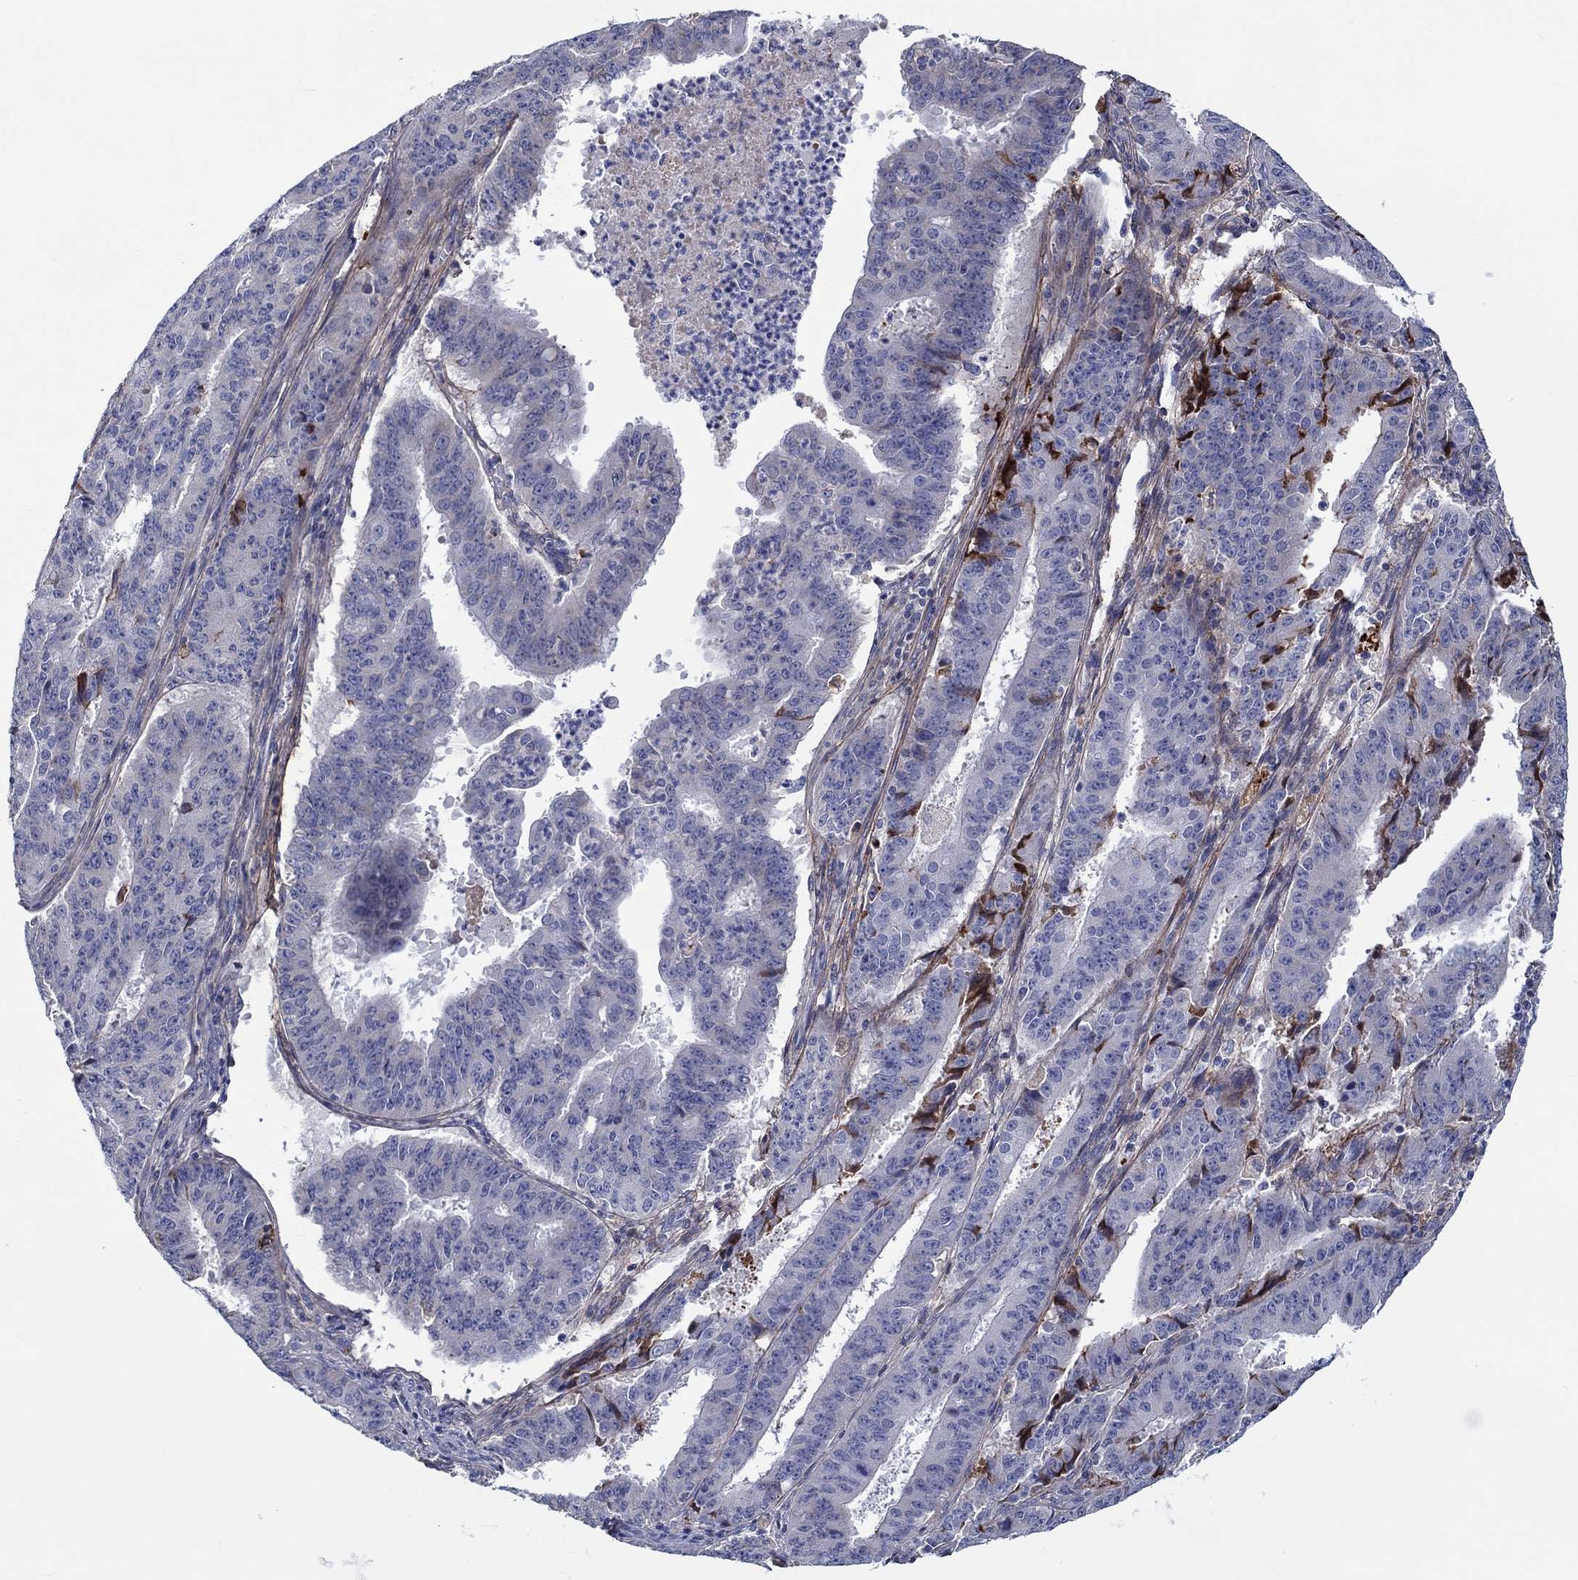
{"staining": {"intensity": "strong", "quantity": "<25%", "location": "cytoplasmic/membranous"}, "tissue": "ovarian cancer", "cell_type": "Tumor cells", "image_type": "cancer", "snomed": [{"axis": "morphology", "description": "Carcinoma, endometroid"}, {"axis": "topography", "description": "Ovary"}], "caption": "Brown immunohistochemical staining in human ovarian cancer (endometroid carcinoma) exhibits strong cytoplasmic/membranous expression in about <25% of tumor cells.", "gene": "TGFBI", "patient": {"sex": "female", "age": 42}}